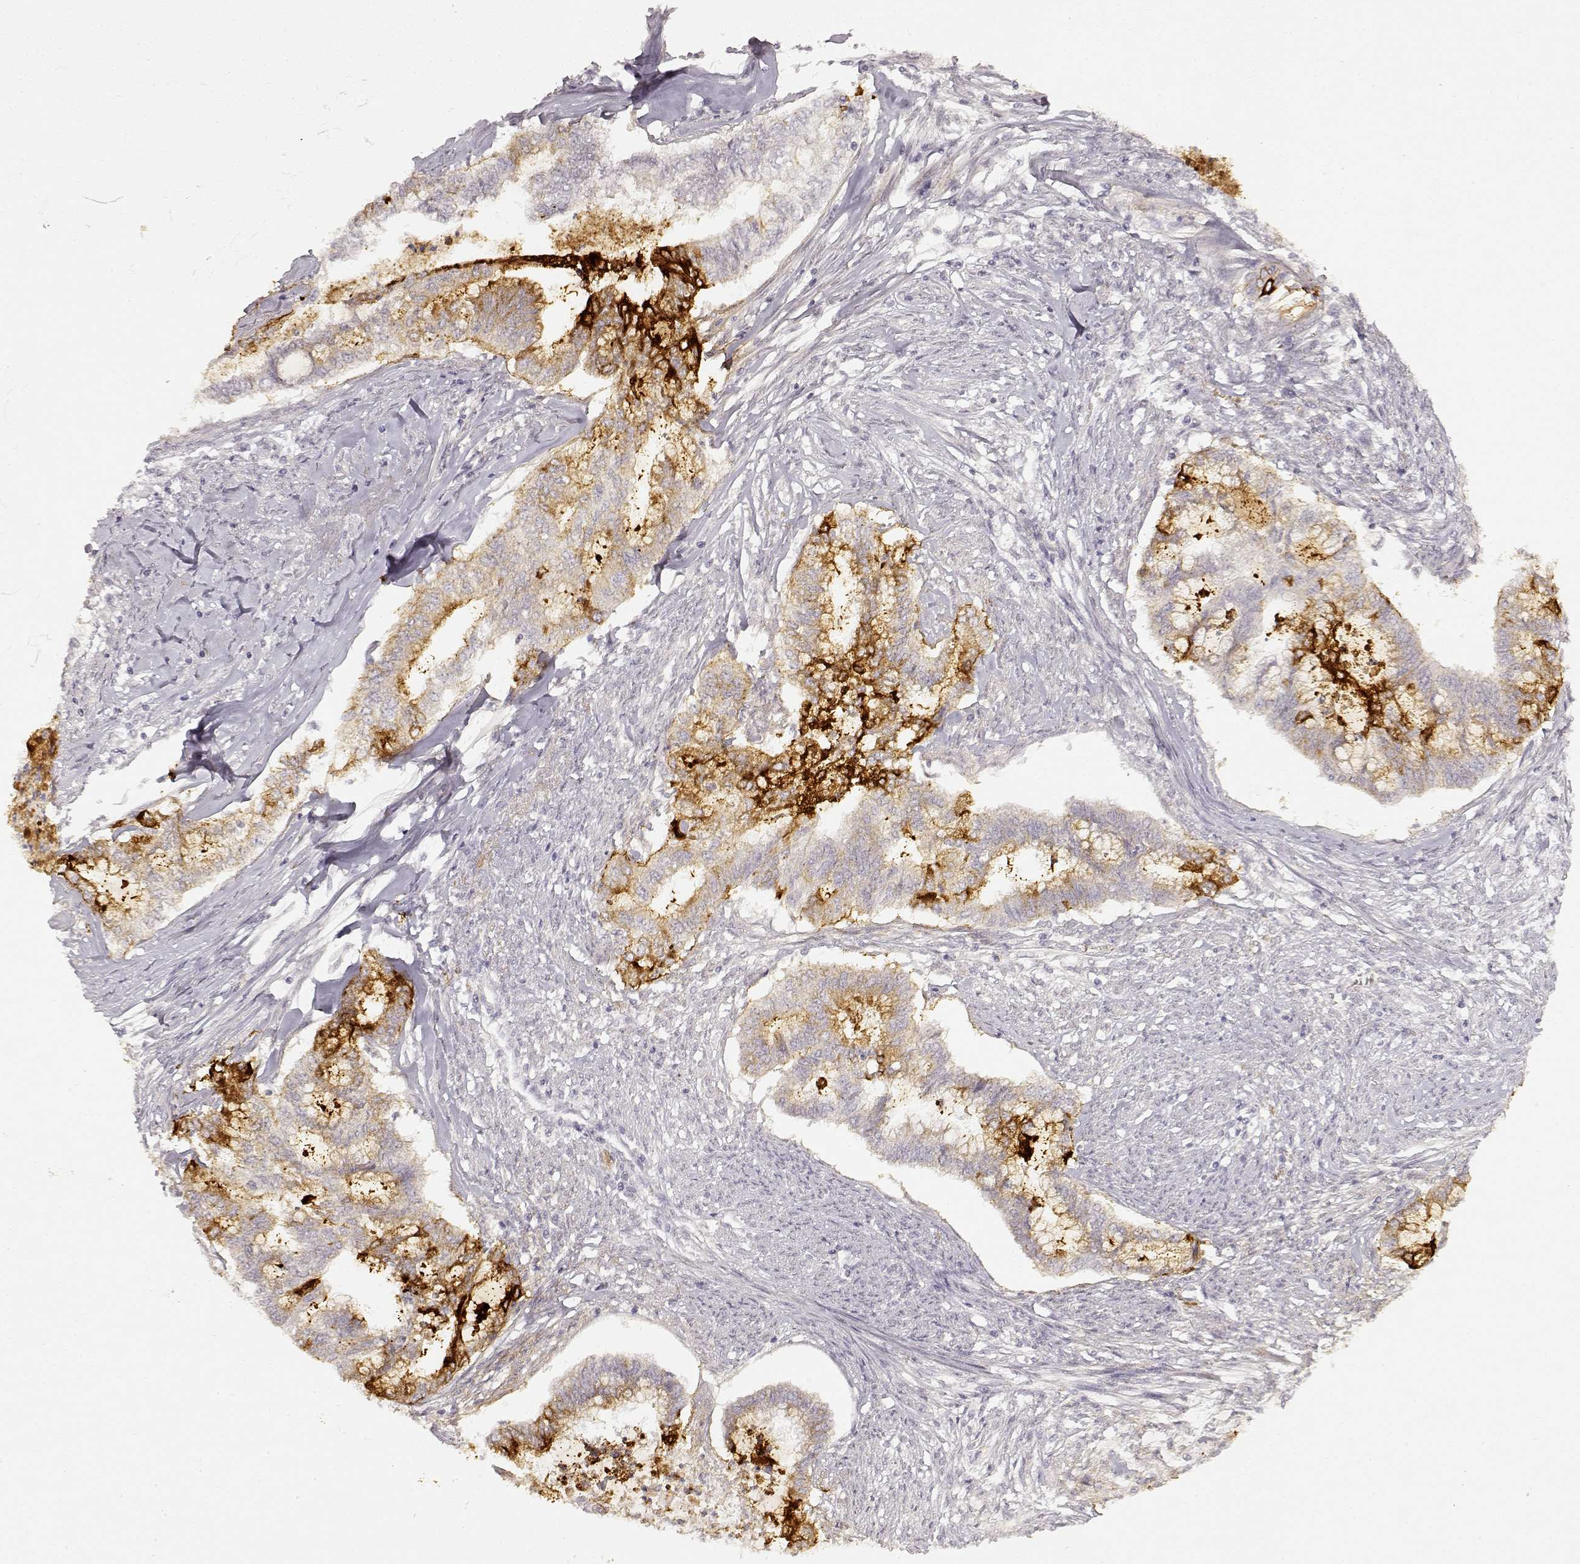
{"staining": {"intensity": "weak", "quantity": "<25%", "location": "cytoplasmic/membranous"}, "tissue": "endometrial cancer", "cell_type": "Tumor cells", "image_type": "cancer", "snomed": [{"axis": "morphology", "description": "Adenocarcinoma, NOS"}, {"axis": "topography", "description": "Endometrium"}], "caption": "Immunohistochemistry (IHC) image of neoplastic tissue: endometrial cancer (adenocarcinoma) stained with DAB demonstrates no significant protein expression in tumor cells.", "gene": "LAMC2", "patient": {"sex": "female", "age": 79}}